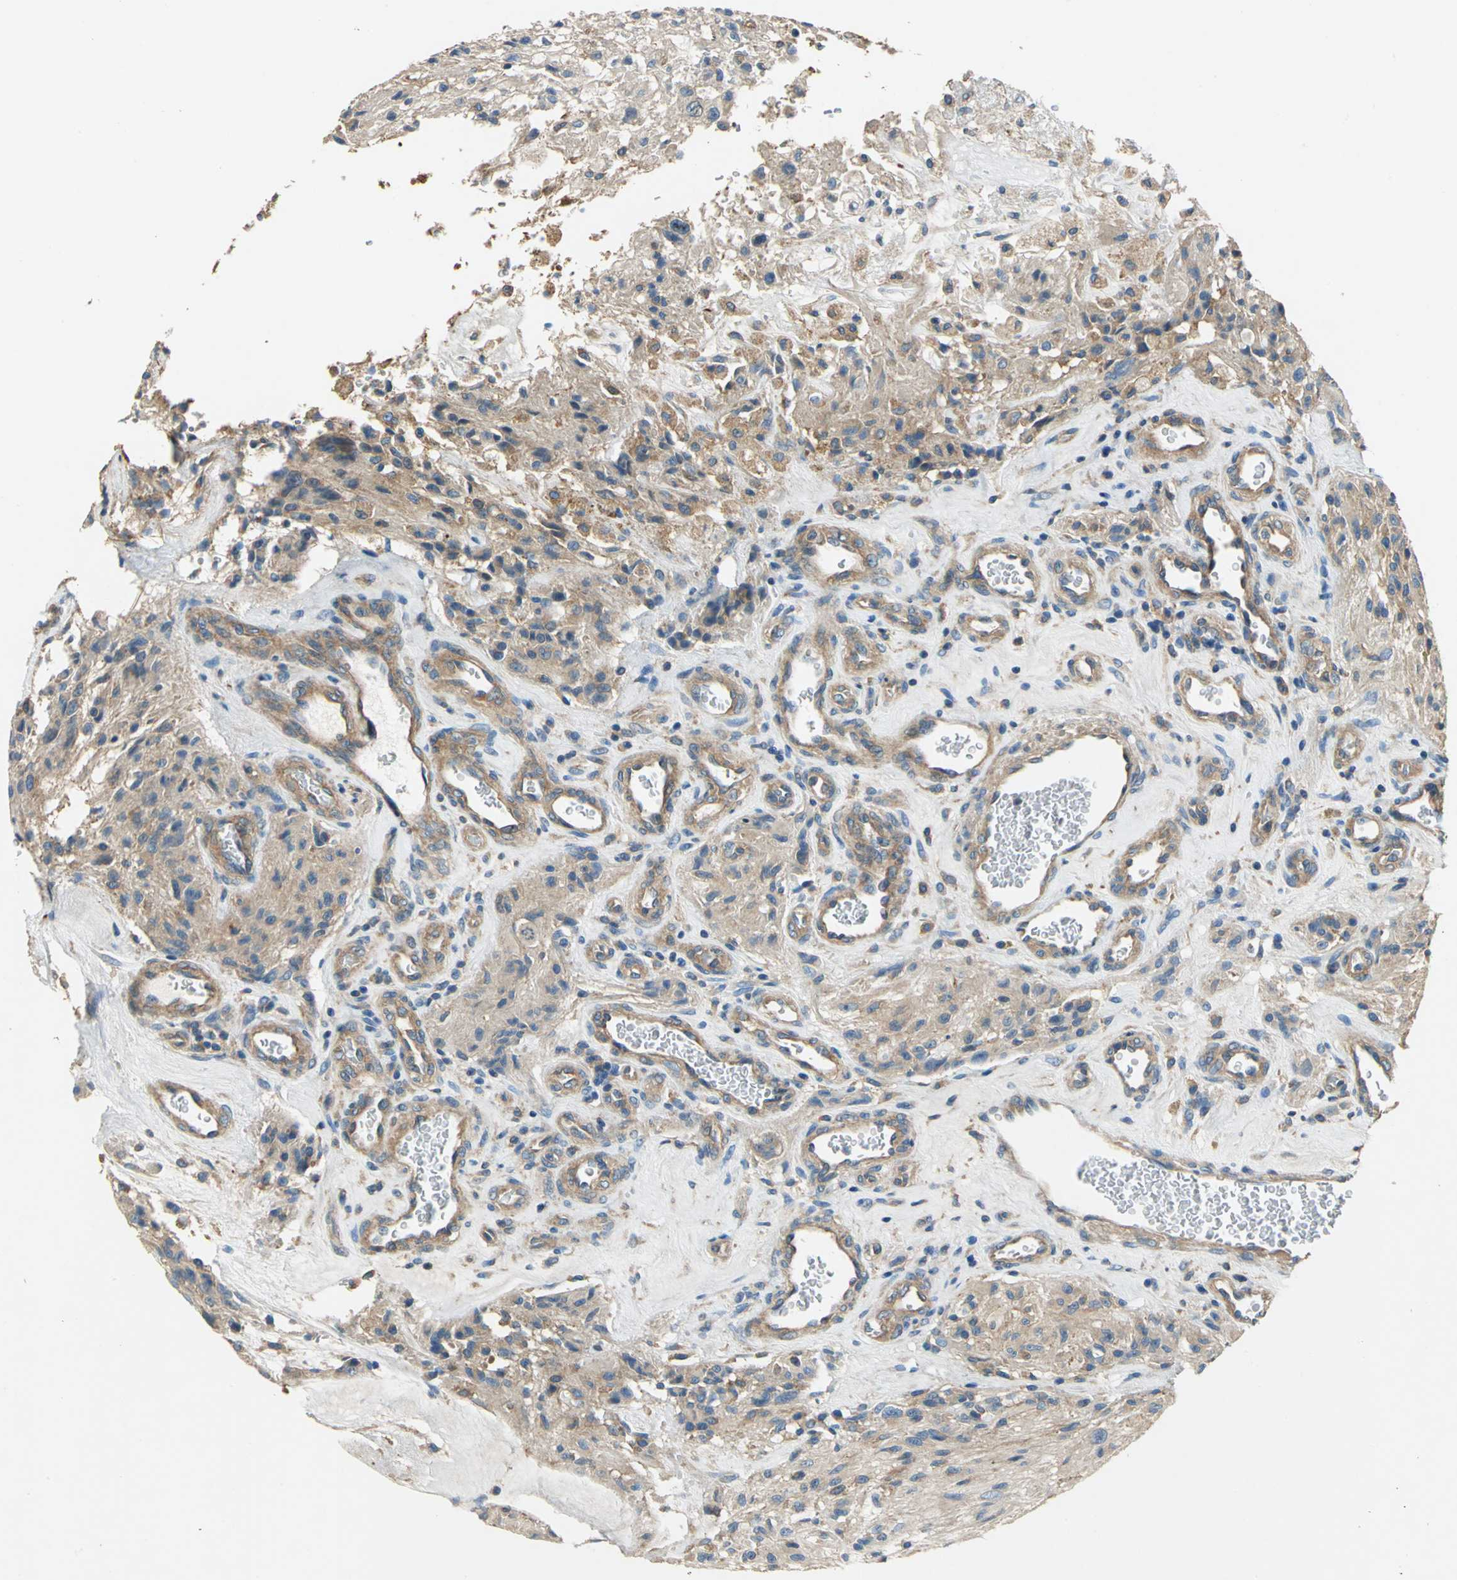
{"staining": {"intensity": "moderate", "quantity": "25%-75%", "location": "cytoplasmic/membranous"}, "tissue": "glioma", "cell_type": "Tumor cells", "image_type": "cancer", "snomed": [{"axis": "morphology", "description": "Normal tissue, NOS"}, {"axis": "morphology", "description": "Glioma, malignant, High grade"}, {"axis": "topography", "description": "Cerebral cortex"}], "caption": "High-magnification brightfield microscopy of malignant glioma (high-grade) stained with DAB (brown) and counterstained with hematoxylin (blue). tumor cells exhibit moderate cytoplasmic/membranous staining is identified in approximately25%-75% of cells.", "gene": "DDX3Y", "patient": {"sex": "male", "age": 56}}